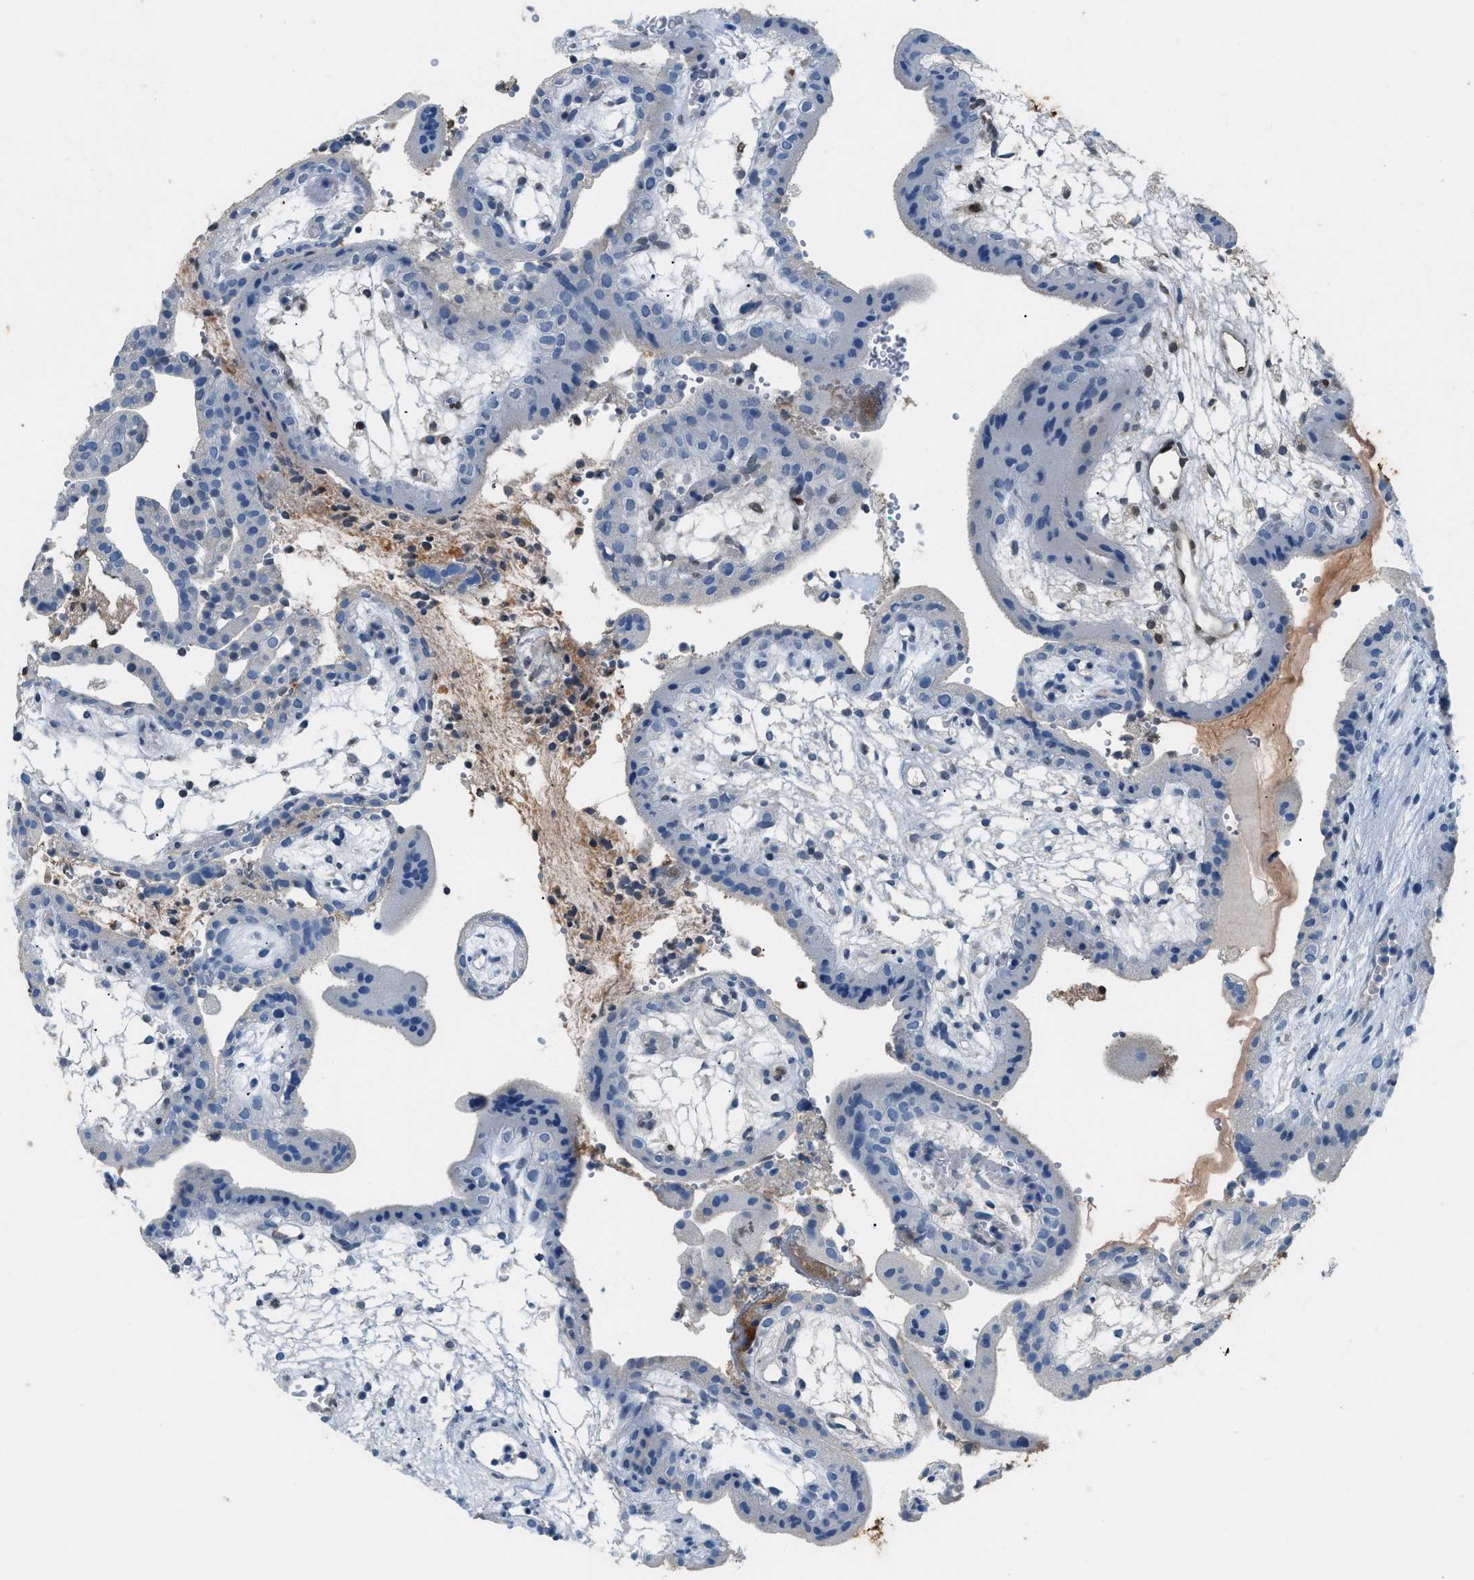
{"staining": {"intensity": "negative", "quantity": "none", "location": "none"}, "tissue": "placenta", "cell_type": "Trophoblastic cells", "image_type": "normal", "snomed": [{"axis": "morphology", "description": "Normal tissue, NOS"}, {"axis": "topography", "description": "Placenta"}], "caption": "This is a image of immunohistochemistry staining of benign placenta, which shows no positivity in trophoblastic cells.", "gene": "CFI", "patient": {"sex": "female", "age": 18}}